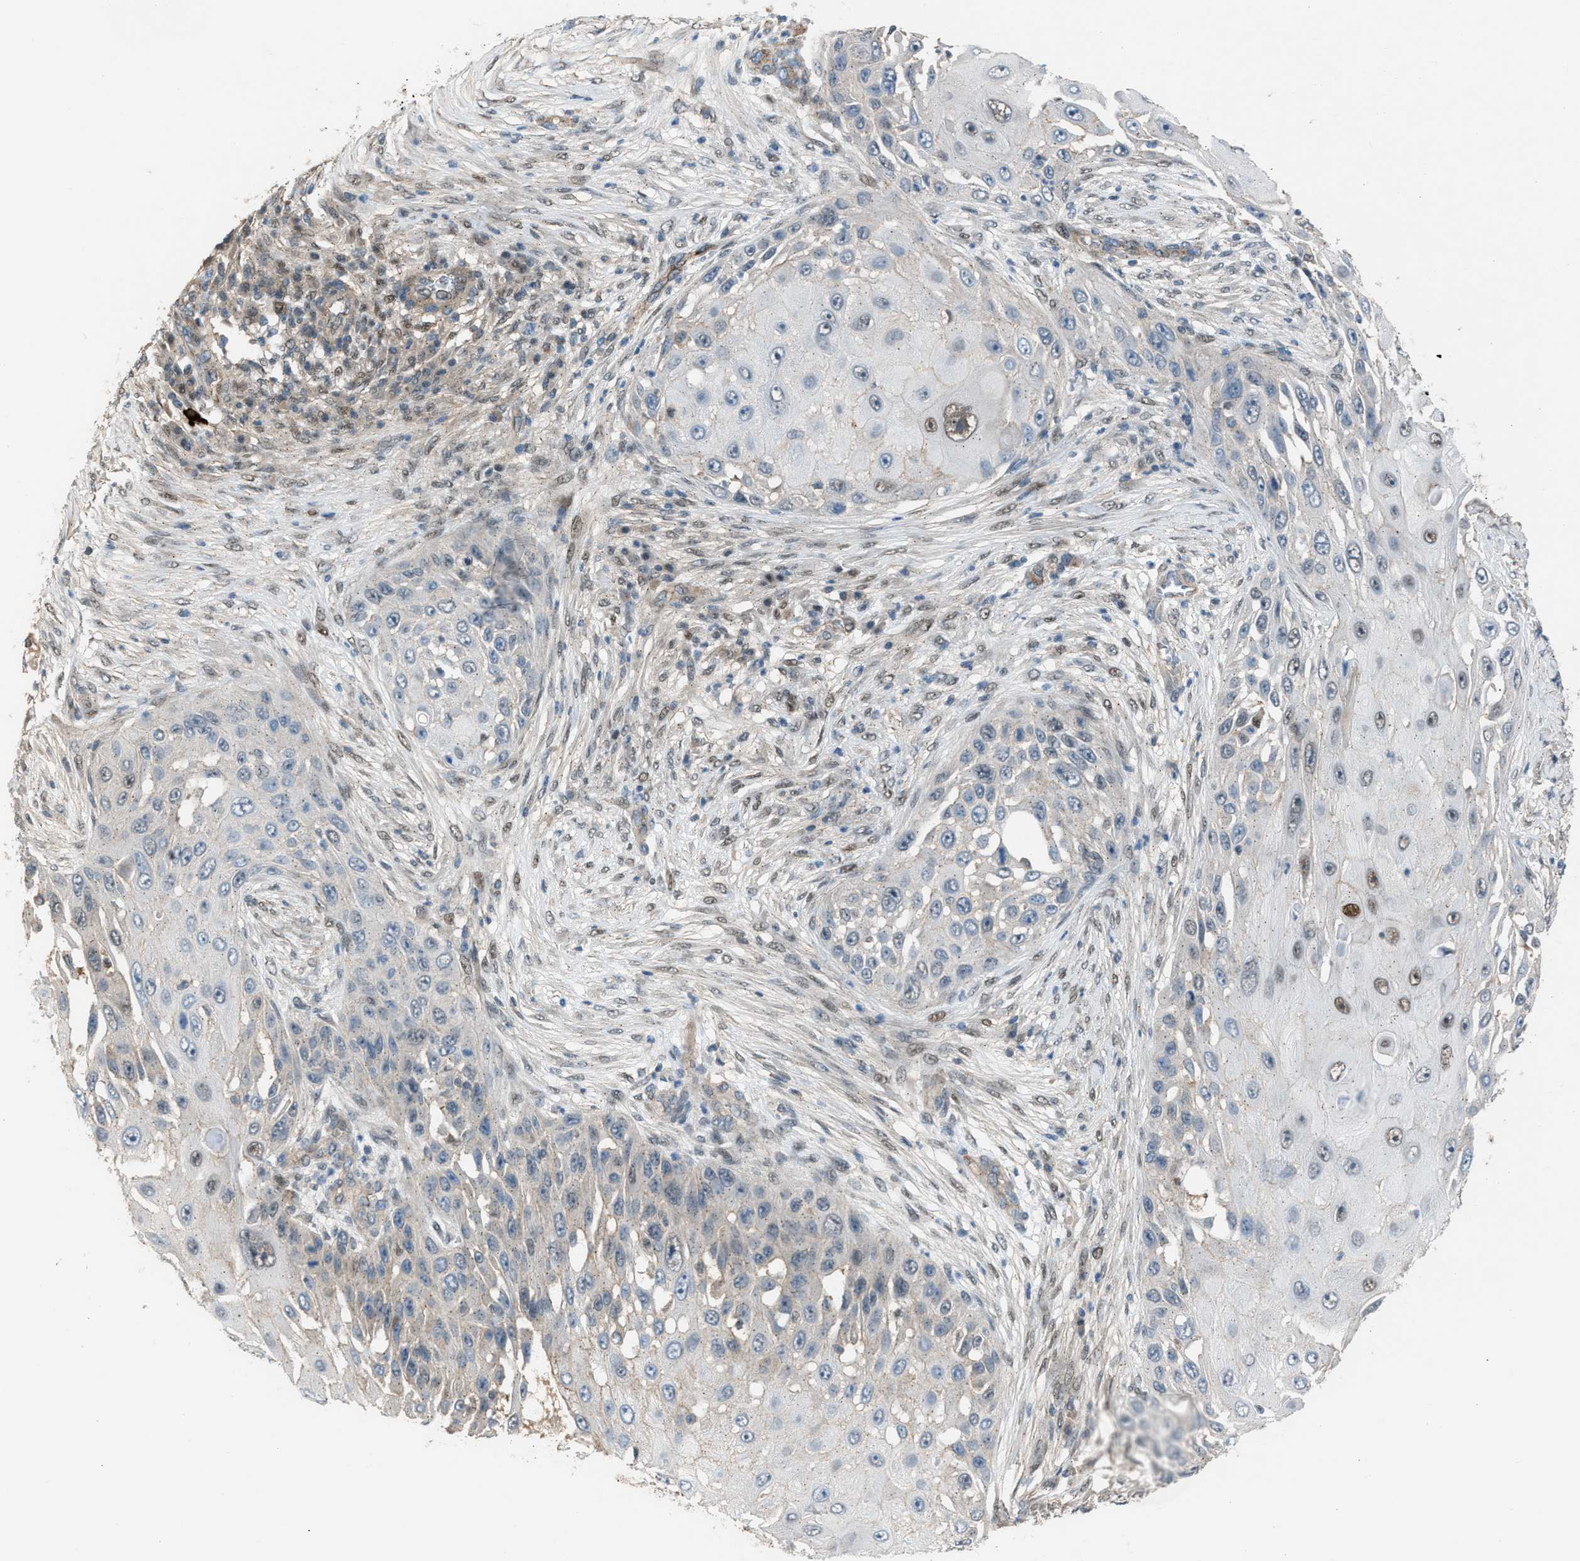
{"staining": {"intensity": "moderate", "quantity": "<25%", "location": "cytoplasmic/membranous,nuclear"}, "tissue": "skin cancer", "cell_type": "Tumor cells", "image_type": "cancer", "snomed": [{"axis": "morphology", "description": "Squamous cell carcinoma, NOS"}, {"axis": "topography", "description": "Skin"}], "caption": "A photomicrograph showing moderate cytoplasmic/membranous and nuclear expression in approximately <25% of tumor cells in skin cancer, as visualized by brown immunohistochemical staining.", "gene": "CRTC1", "patient": {"sex": "female", "age": 44}}